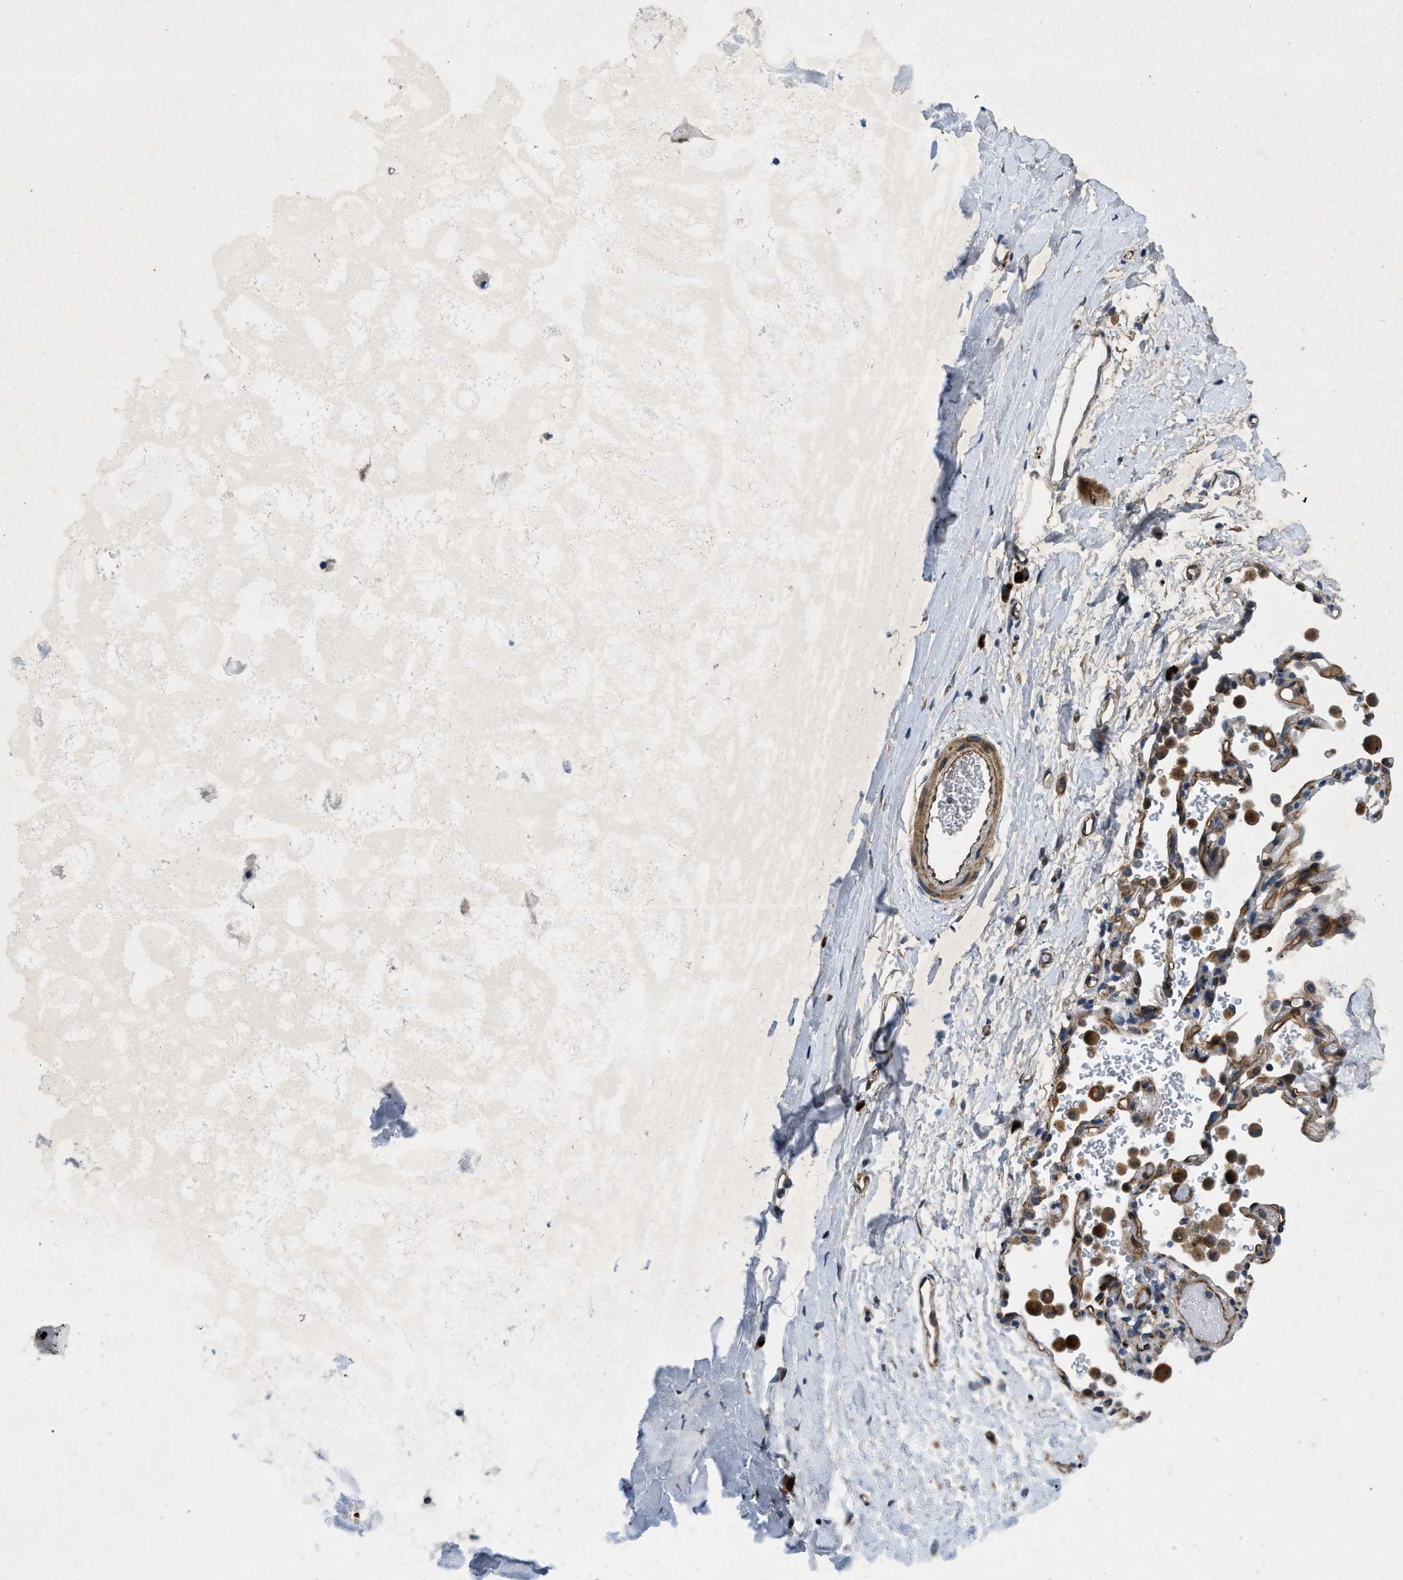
{"staining": {"intensity": "moderate", "quantity": "25%-75%", "location": "cytoplasmic/membranous"}, "tissue": "adipose tissue", "cell_type": "Adipocytes", "image_type": "normal", "snomed": [{"axis": "morphology", "description": "Normal tissue, NOS"}, {"axis": "topography", "description": "Cartilage tissue"}, {"axis": "topography", "description": "Bronchus"}], "caption": "Immunohistochemistry (IHC) (DAB (3,3'-diaminobenzidine)) staining of benign adipose tissue shows moderate cytoplasmic/membranous protein staining in about 25%-75% of adipocytes. (IHC, brightfield microscopy, high magnification).", "gene": "HSPA12B", "patient": {"sex": "female", "age": 53}}